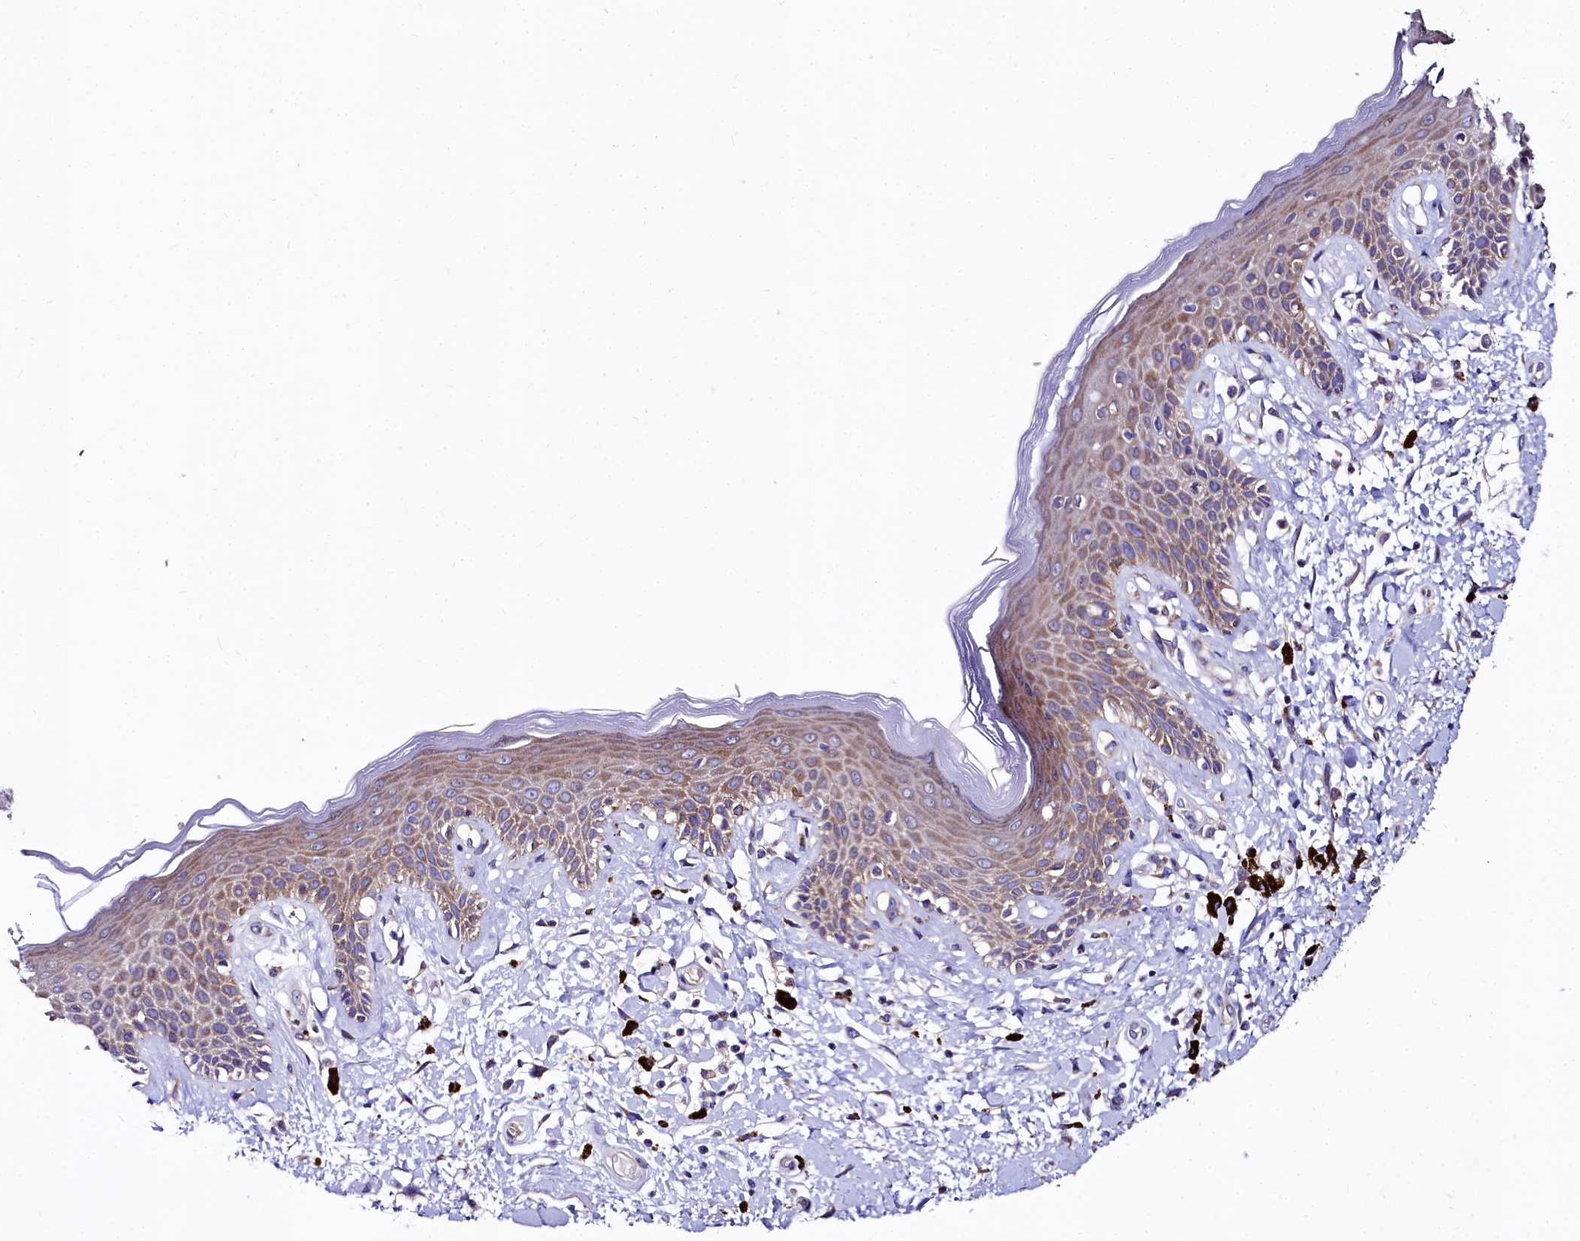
{"staining": {"intensity": "moderate", "quantity": ">75%", "location": "cytoplasmic/membranous"}, "tissue": "skin", "cell_type": "Epidermal cells", "image_type": "normal", "snomed": [{"axis": "morphology", "description": "Normal tissue, NOS"}, {"axis": "topography", "description": "Anal"}], "caption": "A brown stain labels moderate cytoplasmic/membranous staining of a protein in epidermal cells of normal skin. The staining was performed using DAB, with brown indicating positive protein expression. Nuclei are stained blue with hematoxylin.", "gene": "QARS1", "patient": {"sex": "female", "age": 78}}